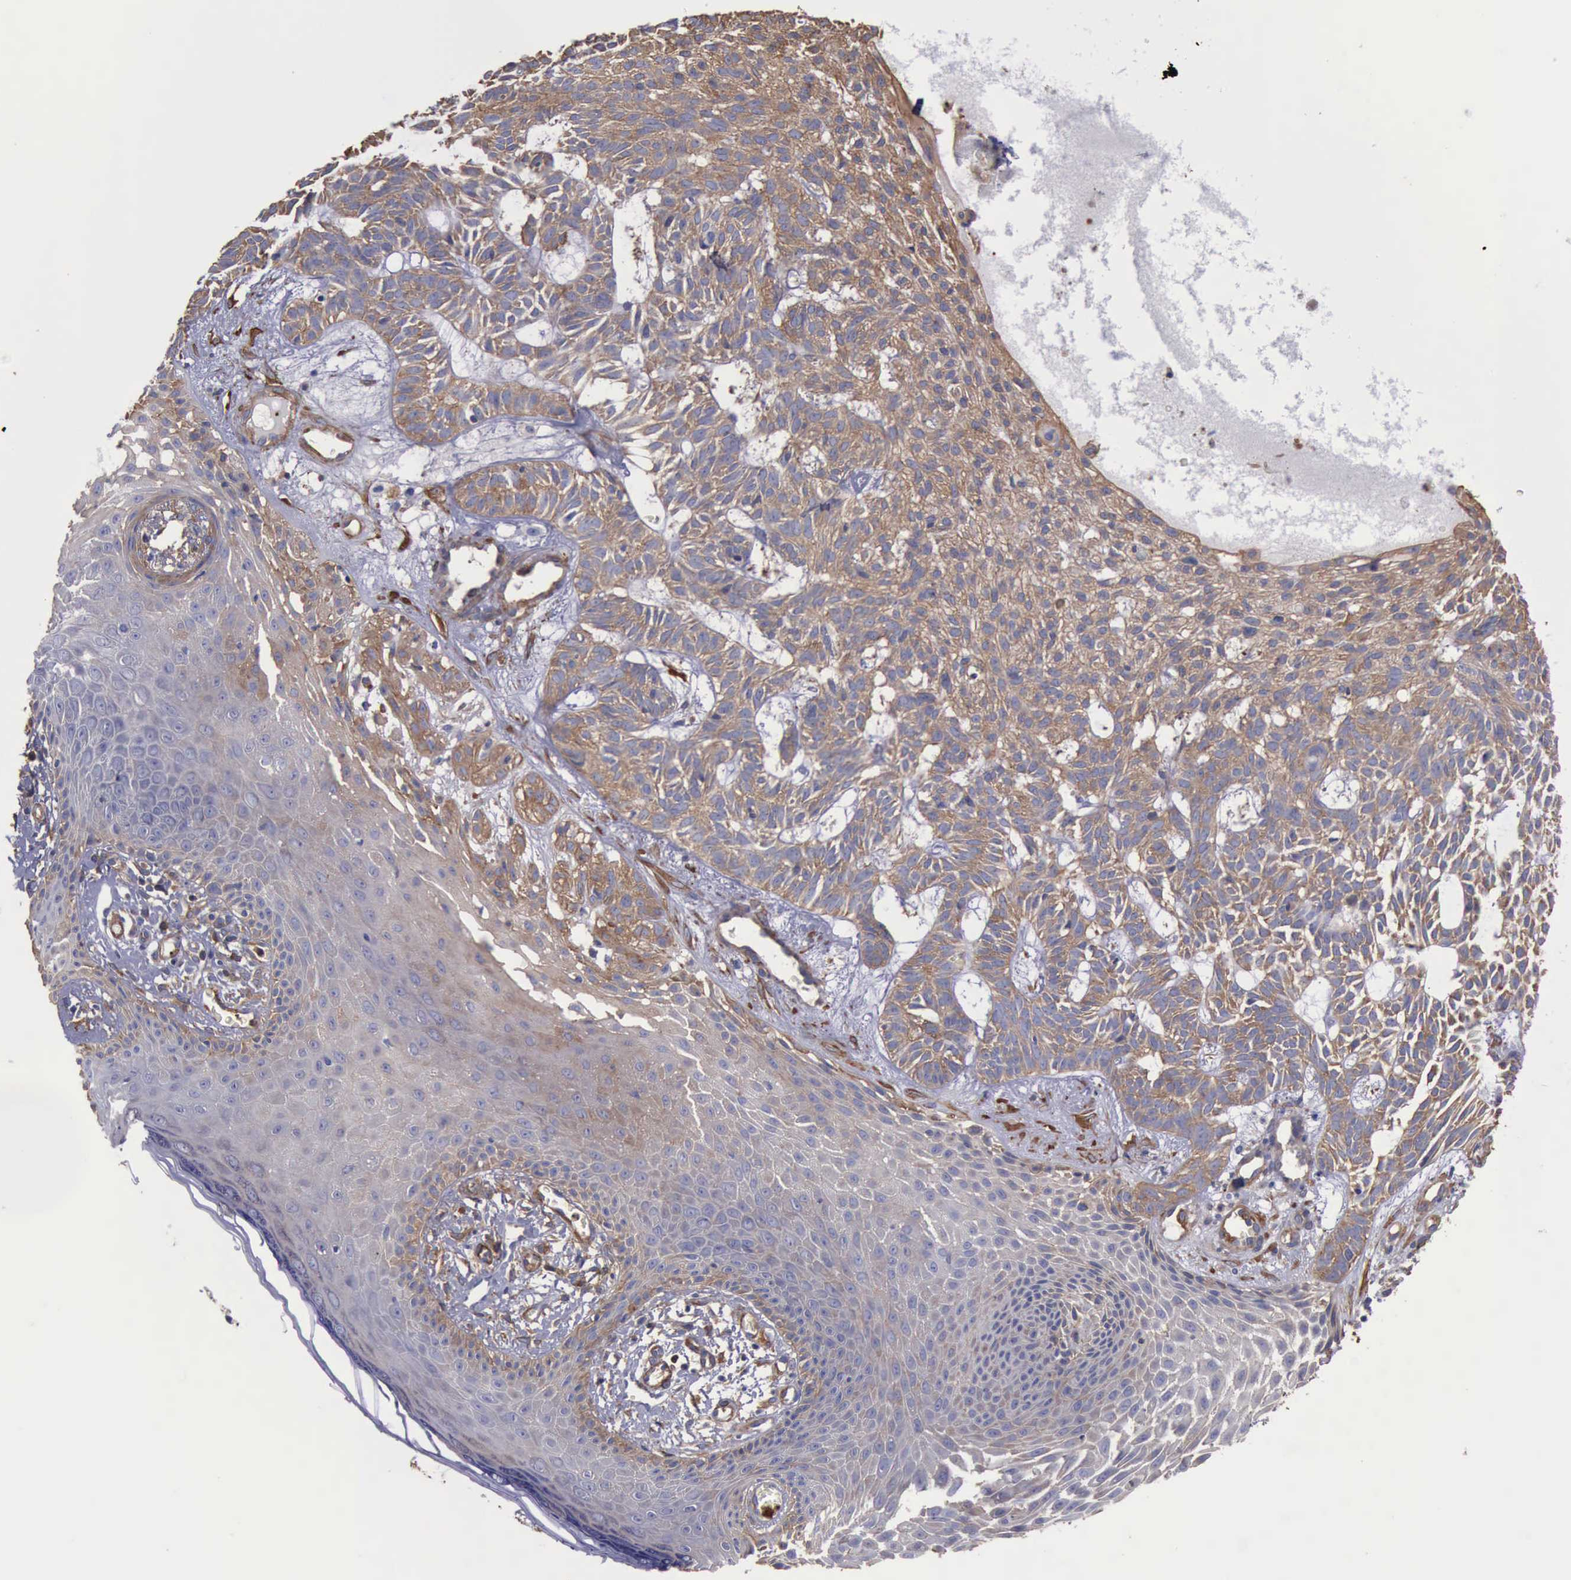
{"staining": {"intensity": "moderate", "quantity": ">75%", "location": "cytoplasmic/membranous"}, "tissue": "skin cancer", "cell_type": "Tumor cells", "image_type": "cancer", "snomed": [{"axis": "morphology", "description": "Basal cell carcinoma"}, {"axis": "topography", "description": "Skin"}], "caption": "Approximately >75% of tumor cells in human basal cell carcinoma (skin) show moderate cytoplasmic/membranous protein expression as visualized by brown immunohistochemical staining.", "gene": "FLNA", "patient": {"sex": "male", "age": 75}}